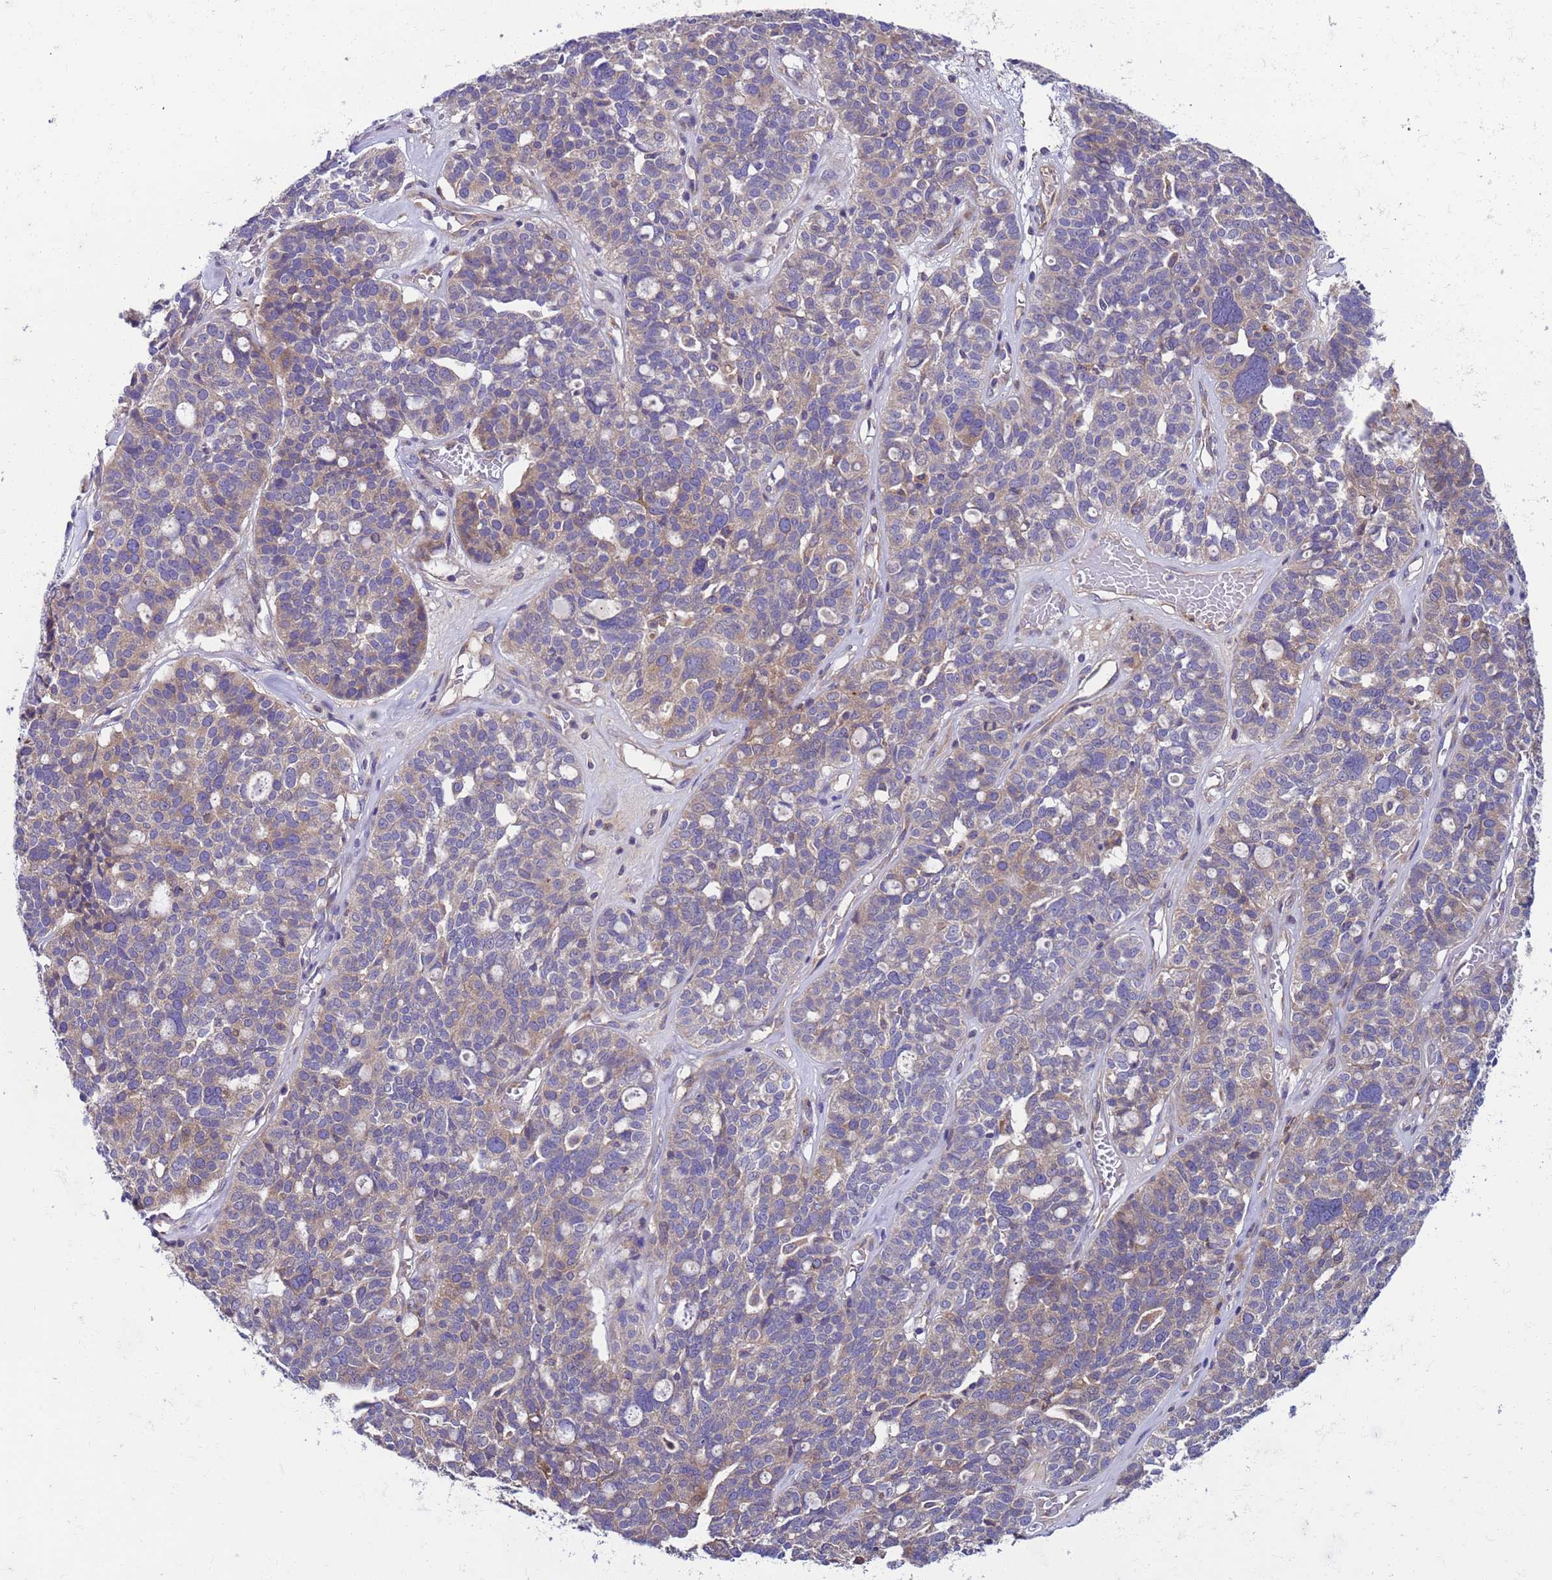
{"staining": {"intensity": "weak", "quantity": "<25%", "location": "cytoplasmic/membranous"}, "tissue": "ovarian cancer", "cell_type": "Tumor cells", "image_type": "cancer", "snomed": [{"axis": "morphology", "description": "Cystadenocarcinoma, serous, NOS"}, {"axis": "topography", "description": "Ovary"}], "caption": "Ovarian cancer (serous cystadenocarcinoma) was stained to show a protein in brown. There is no significant staining in tumor cells.", "gene": "PAQR7", "patient": {"sex": "female", "age": 59}}